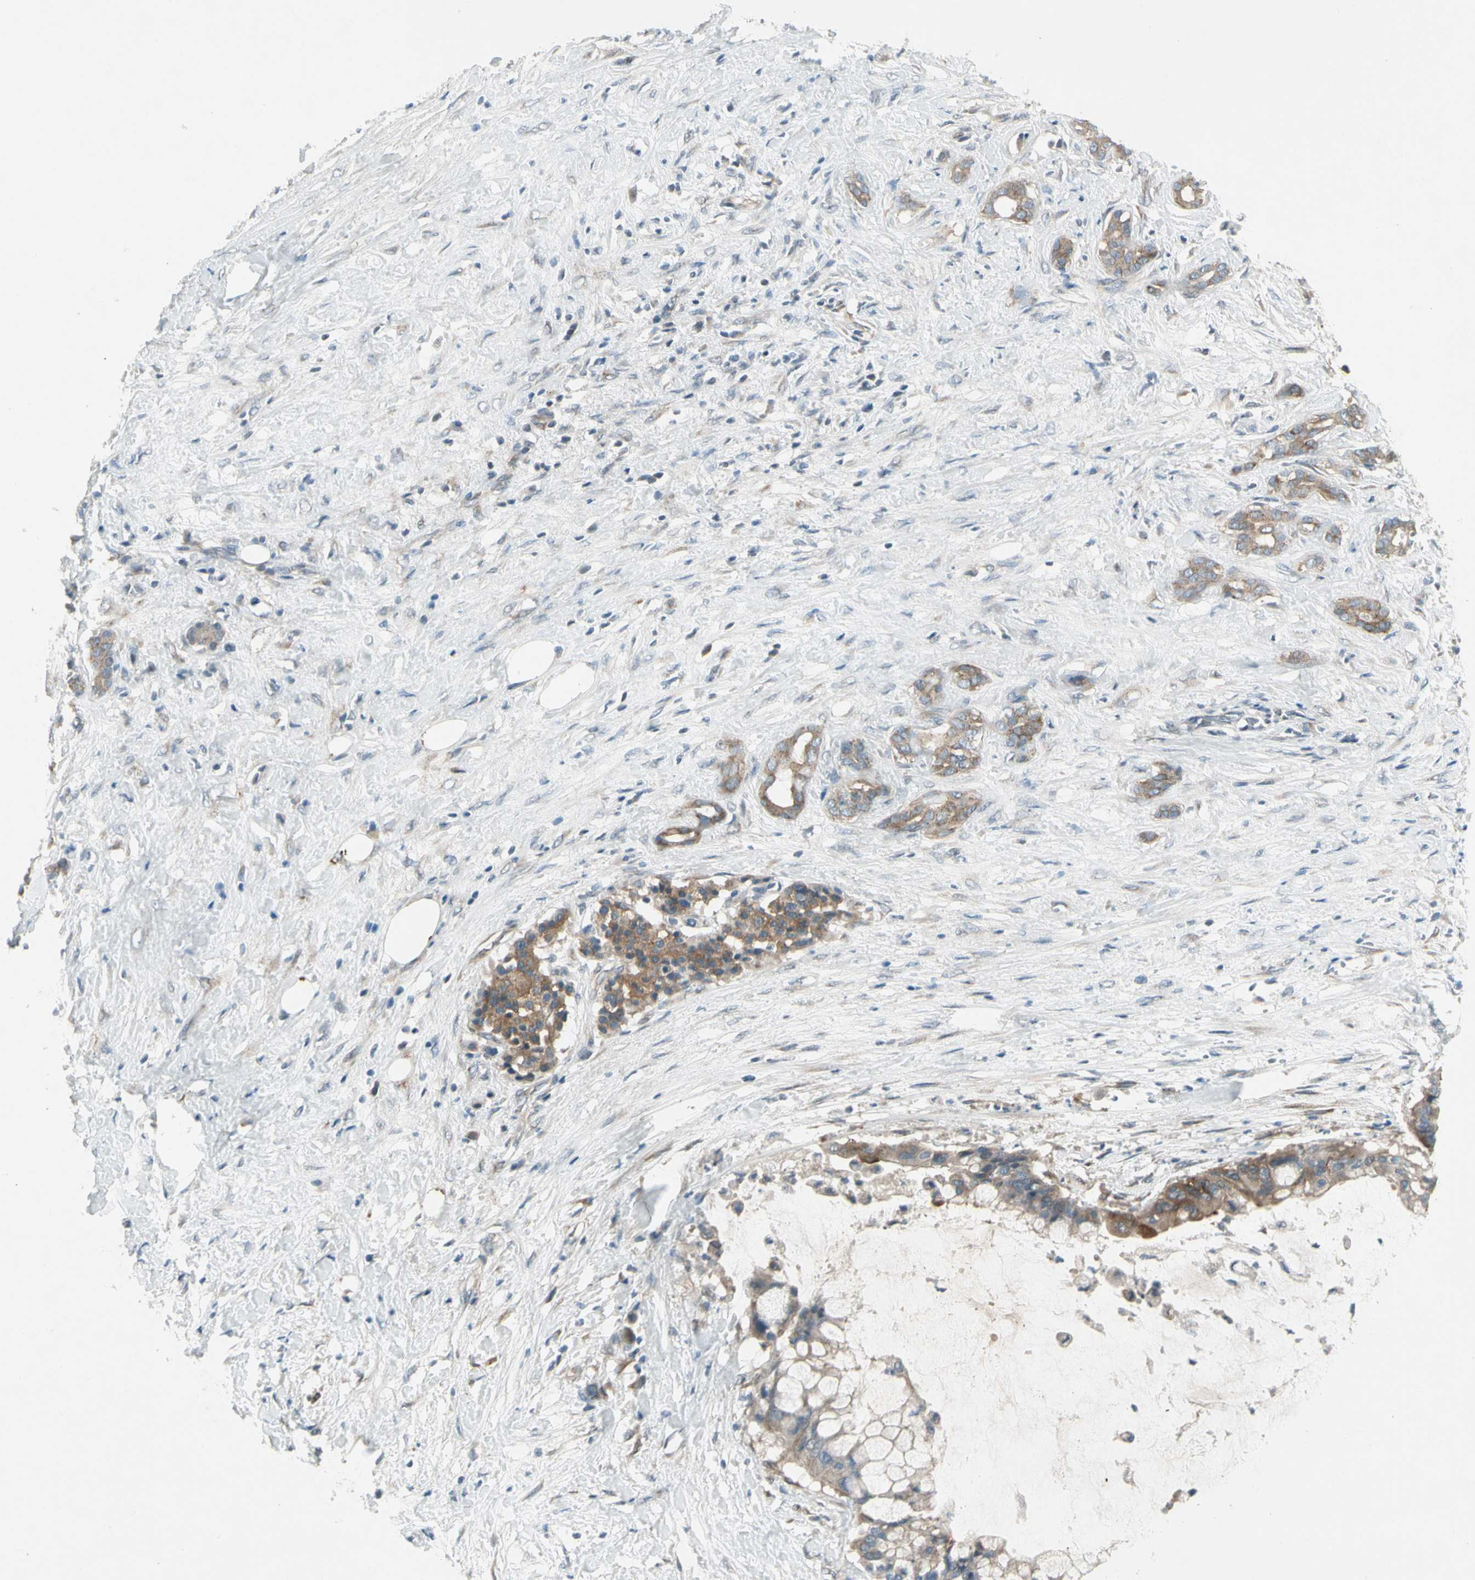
{"staining": {"intensity": "moderate", "quantity": ">75%", "location": "cytoplasmic/membranous"}, "tissue": "pancreatic cancer", "cell_type": "Tumor cells", "image_type": "cancer", "snomed": [{"axis": "morphology", "description": "Adenocarcinoma, NOS"}, {"axis": "topography", "description": "Pancreas"}], "caption": "About >75% of tumor cells in human adenocarcinoma (pancreatic) demonstrate moderate cytoplasmic/membranous protein staining as visualized by brown immunohistochemical staining.", "gene": "PANK2", "patient": {"sex": "male", "age": 41}}